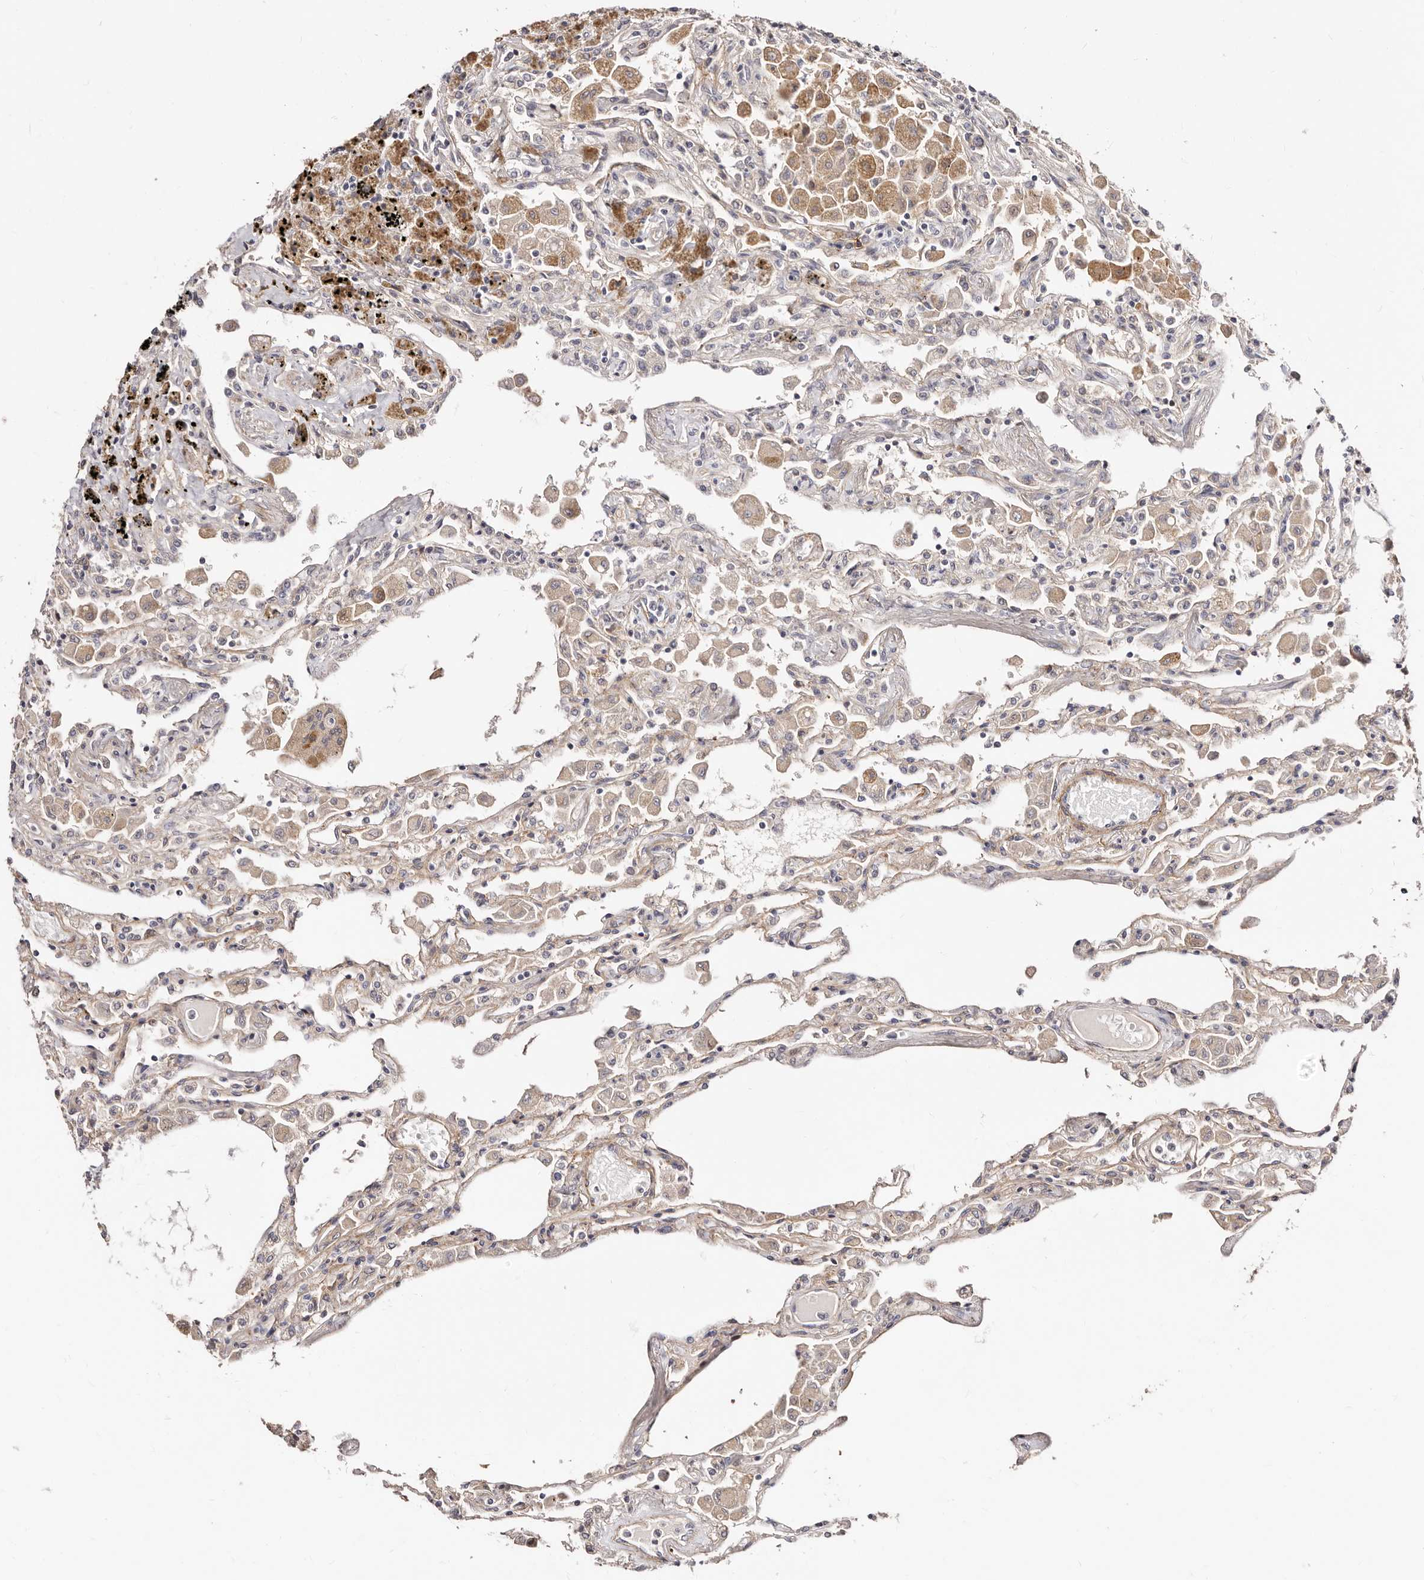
{"staining": {"intensity": "moderate", "quantity": "<25%", "location": "cytoplasmic/membranous"}, "tissue": "lung", "cell_type": "Alveolar cells", "image_type": "normal", "snomed": [{"axis": "morphology", "description": "Normal tissue, NOS"}, {"axis": "topography", "description": "Bronchus"}, {"axis": "topography", "description": "Lung"}], "caption": "Immunohistochemistry (IHC) histopathology image of benign human lung stained for a protein (brown), which demonstrates low levels of moderate cytoplasmic/membranous expression in about <25% of alveolar cells.", "gene": "APOL6", "patient": {"sex": "female", "age": 49}}